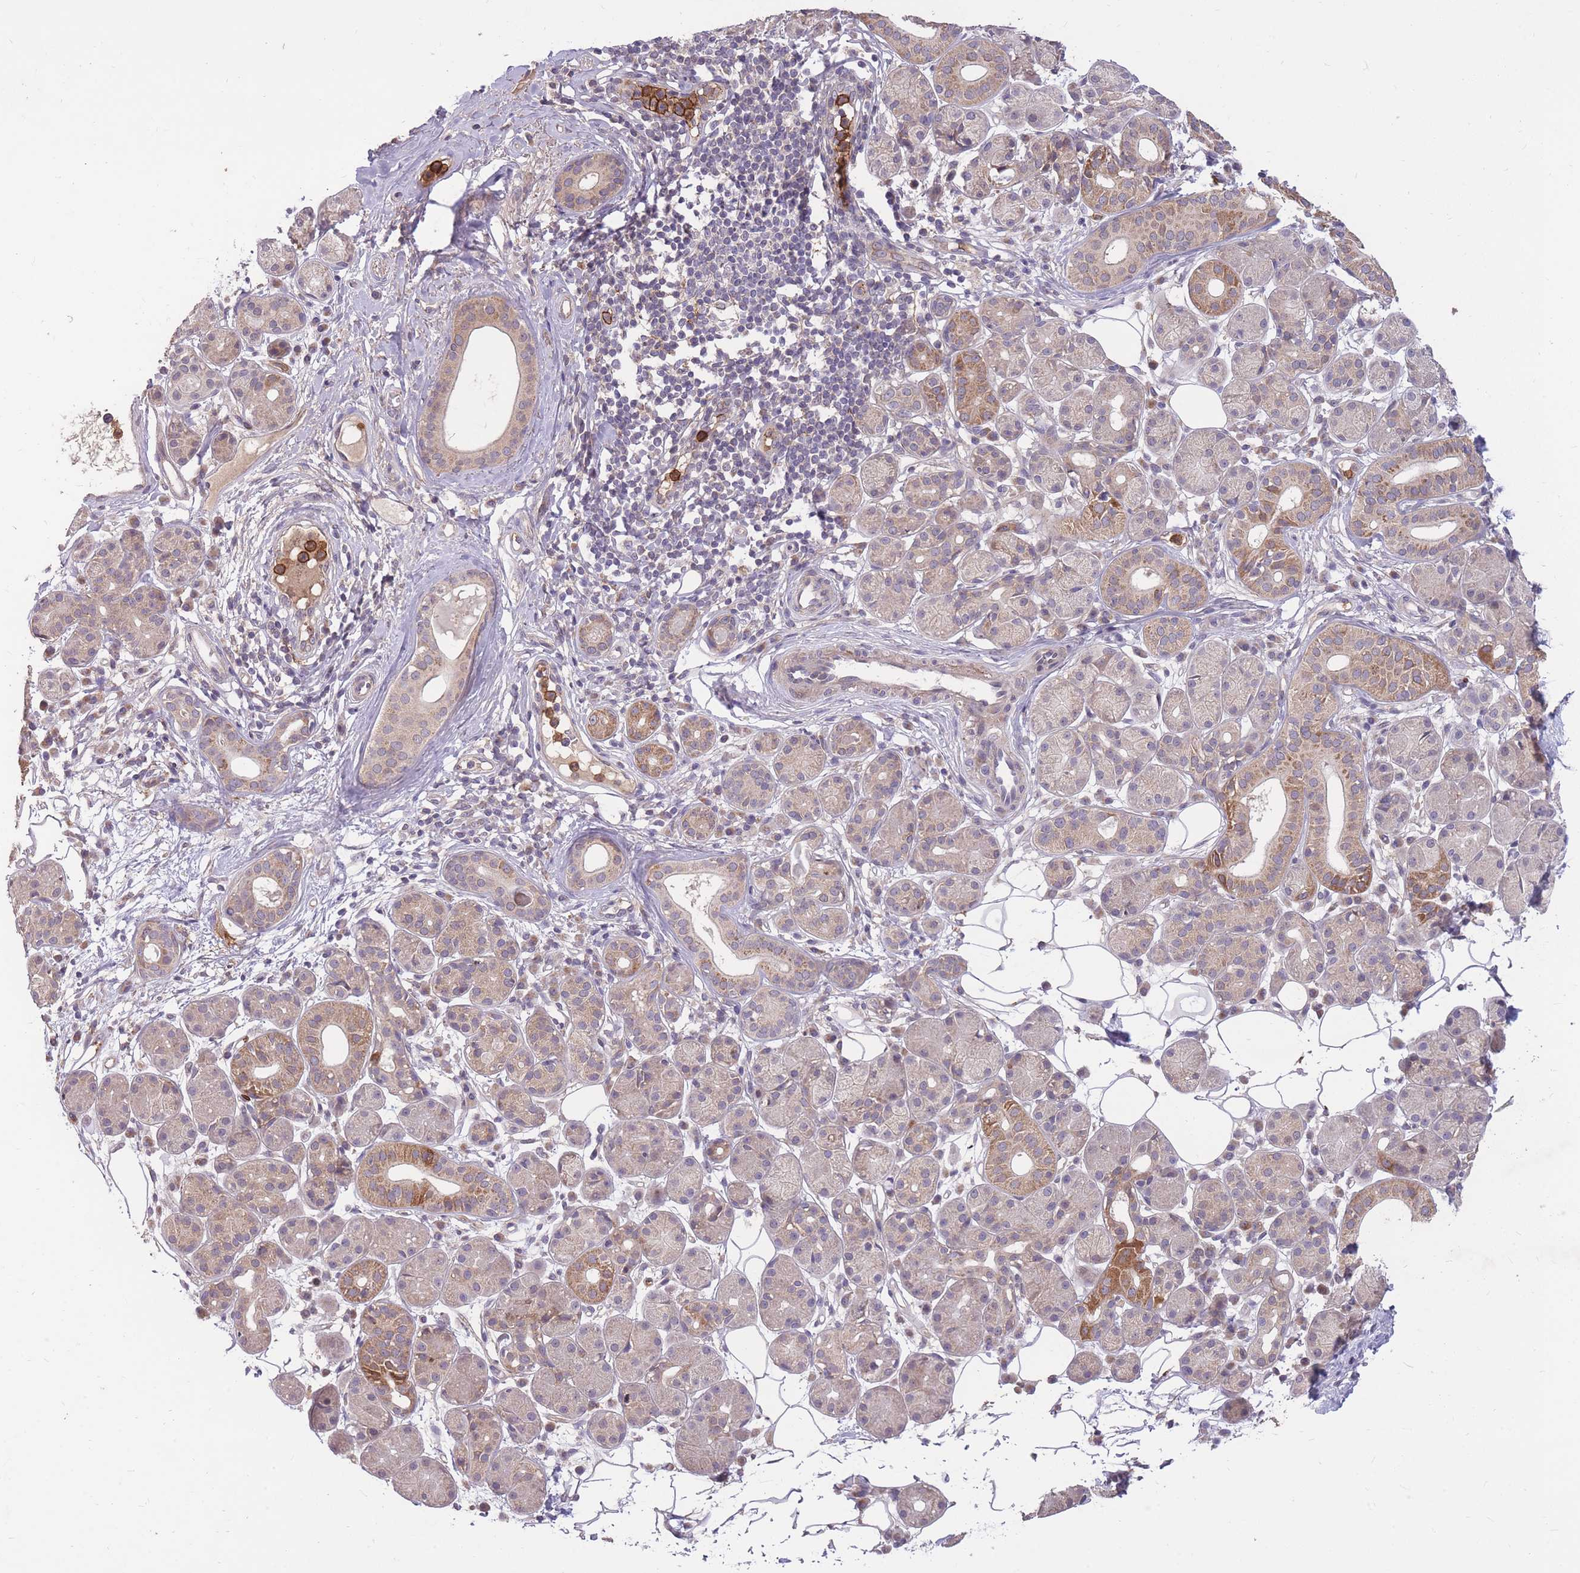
{"staining": {"intensity": "moderate", "quantity": "25%-75%", "location": "cytoplasmic/membranous"}, "tissue": "salivary gland", "cell_type": "Glandular cells", "image_type": "normal", "snomed": [{"axis": "morphology", "description": "Squamous cell carcinoma, NOS"}, {"axis": "topography", "description": "Skin"}, {"axis": "topography", "description": "Head-Neck"}], "caption": "Immunohistochemical staining of normal salivary gland shows medium levels of moderate cytoplasmic/membranous staining in approximately 25%-75% of glandular cells. Nuclei are stained in blue.", "gene": "IGF2BP2", "patient": {"sex": "male", "age": 80}}